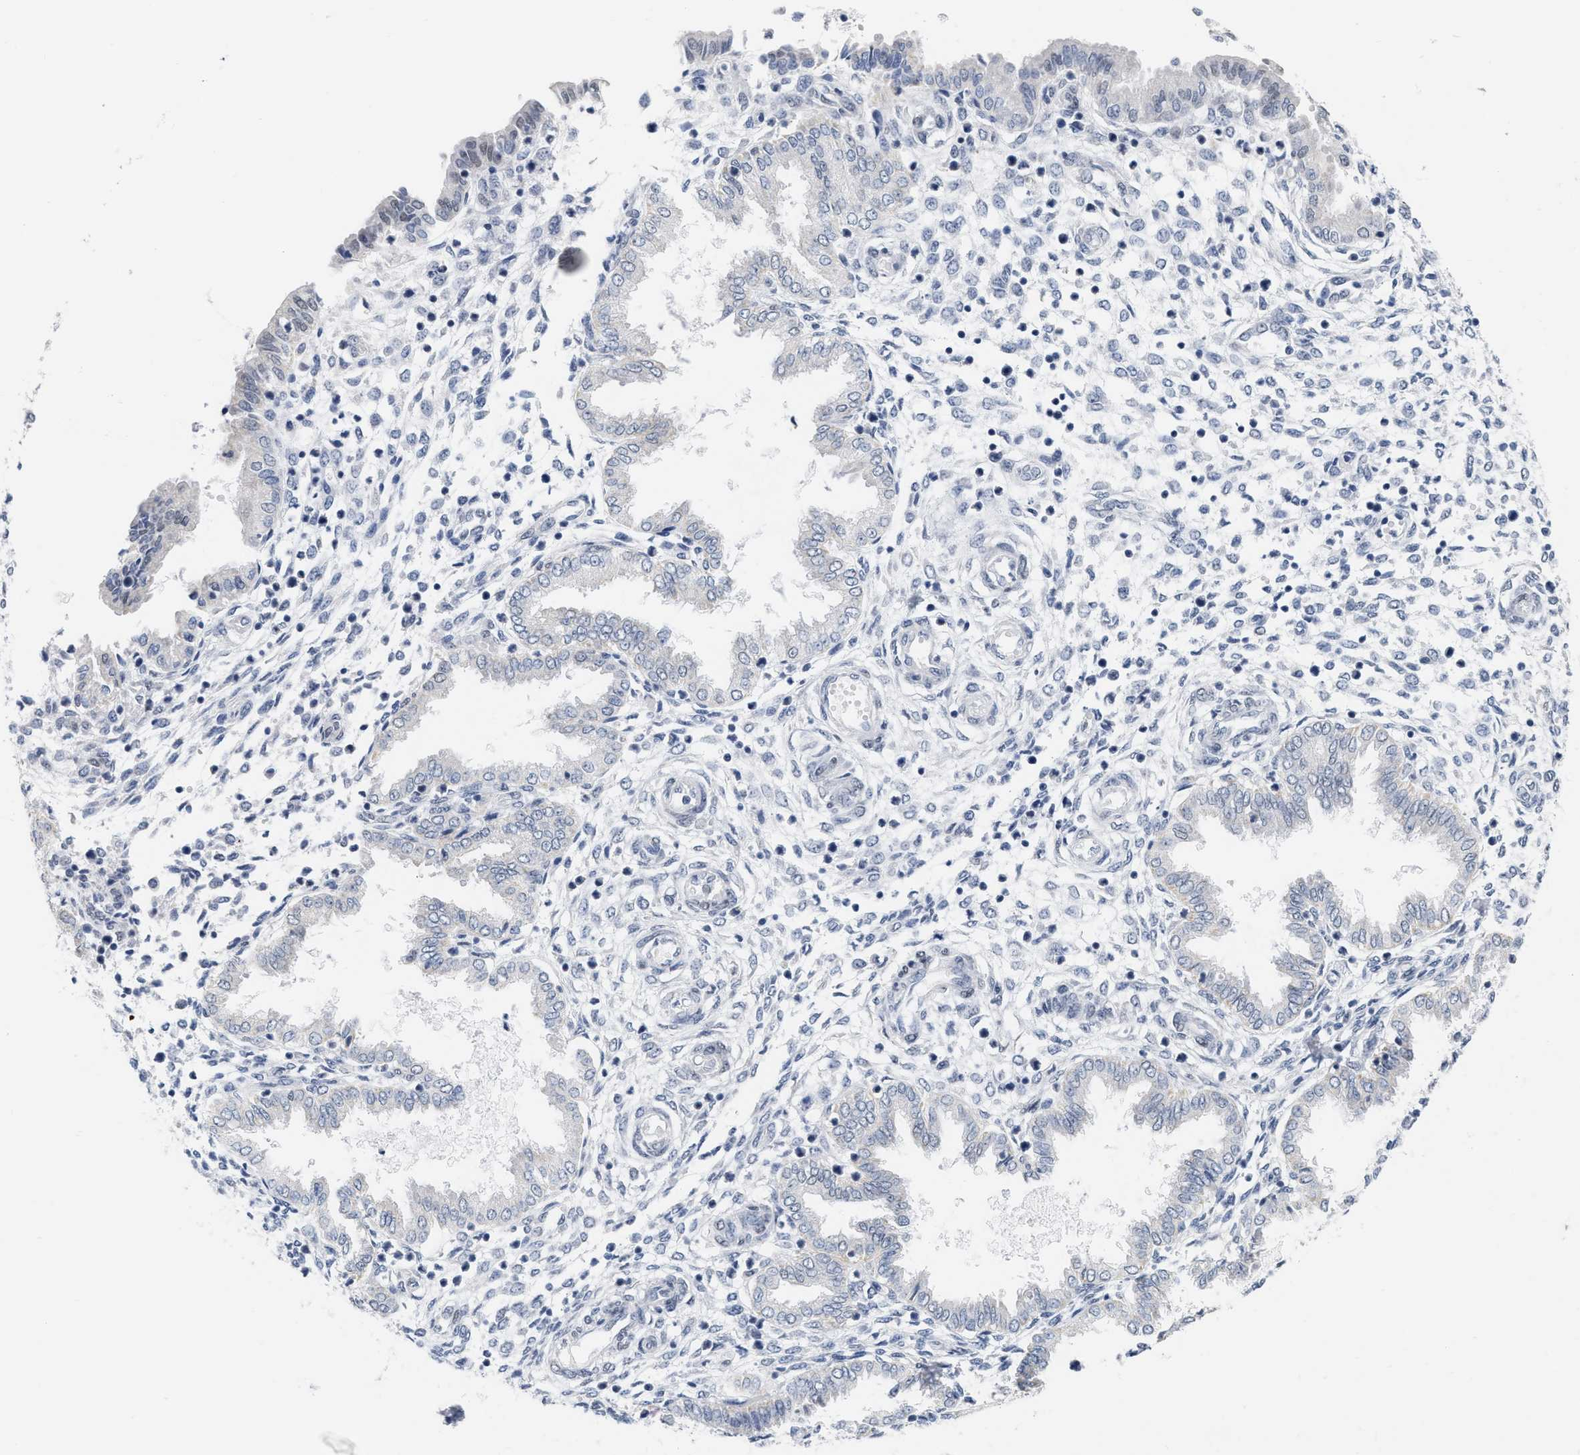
{"staining": {"intensity": "negative", "quantity": "none", "location": "none"}, "tissue": "endometrium", "cell_type": "Cells in endometrial stroma", "image_type": "normal", "snomed": [{"axis": "morphology", "description": "Normal tissue, NOS"}, {"axis": "topography", "description": "Endometrium"}], "caption": "Immunohistochemistry histopathology image of benign endometrium stained for a protein (brown), which displays no staining in cells in endometrial stroma.", "gene": "XIRP1", "patient": {"sex": "female", "age": 33}}